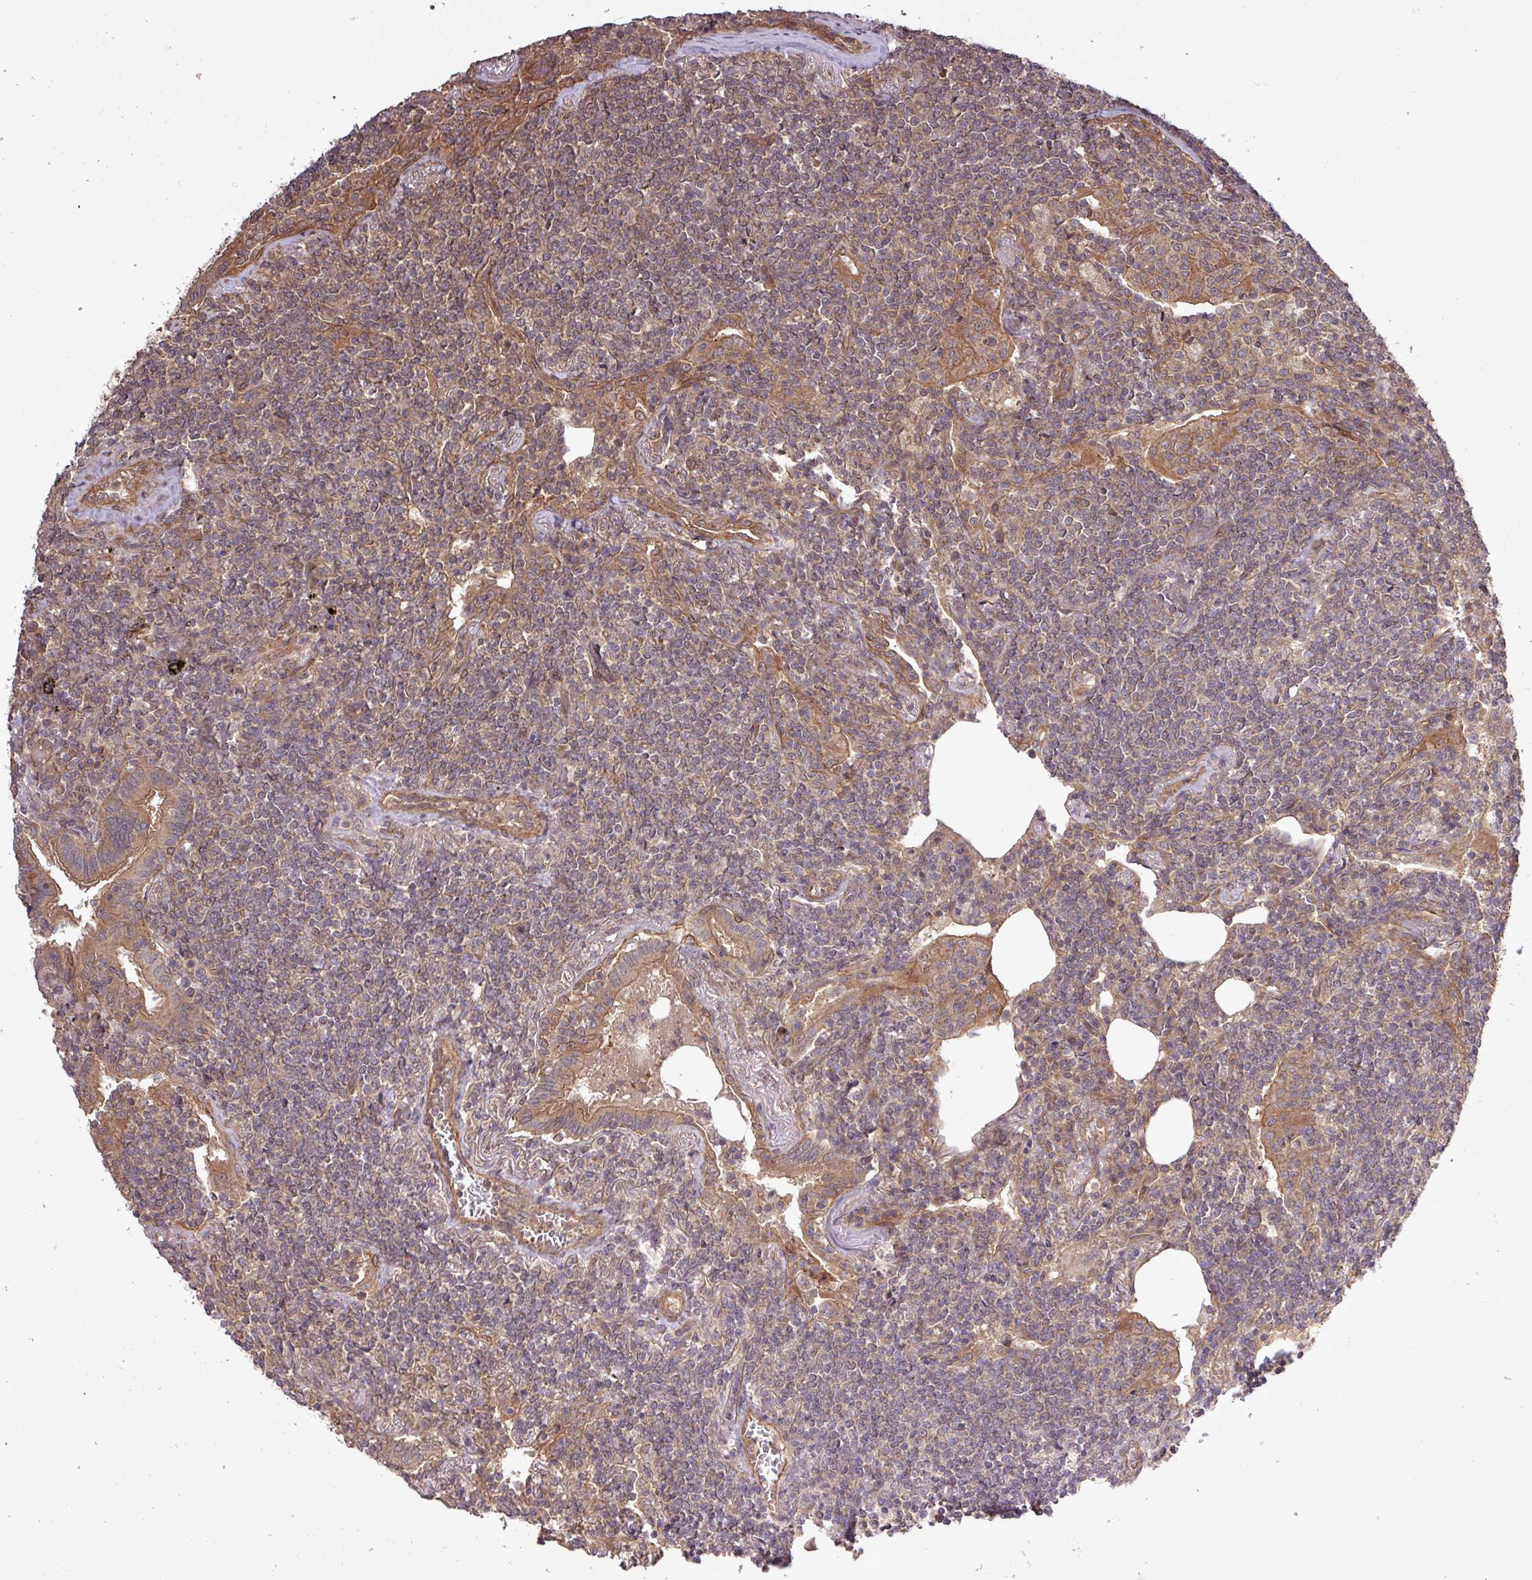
{"staining": {"intensity": "weak", "quantity": ">75%", "location": "cytoplasmic/membranous"}, "tissue": "lymphoma", "cell_type": "Tumor cells", "image_type": "cancer", "snomed": [{"axis": "morphology", "description": "Malignant lymphoma, non-Hodgkin's type, Low grade"}, {"axis": "topography", "description": "Lung"}], "caption": "Immunohistochemical staining of human lymphoma shows low levels of weak cytoplasmic/membranous positivity in approximately >75% of tumor cells.", "gene": "TRABD2A", "patient": {"sex": "female", "age": 71}}